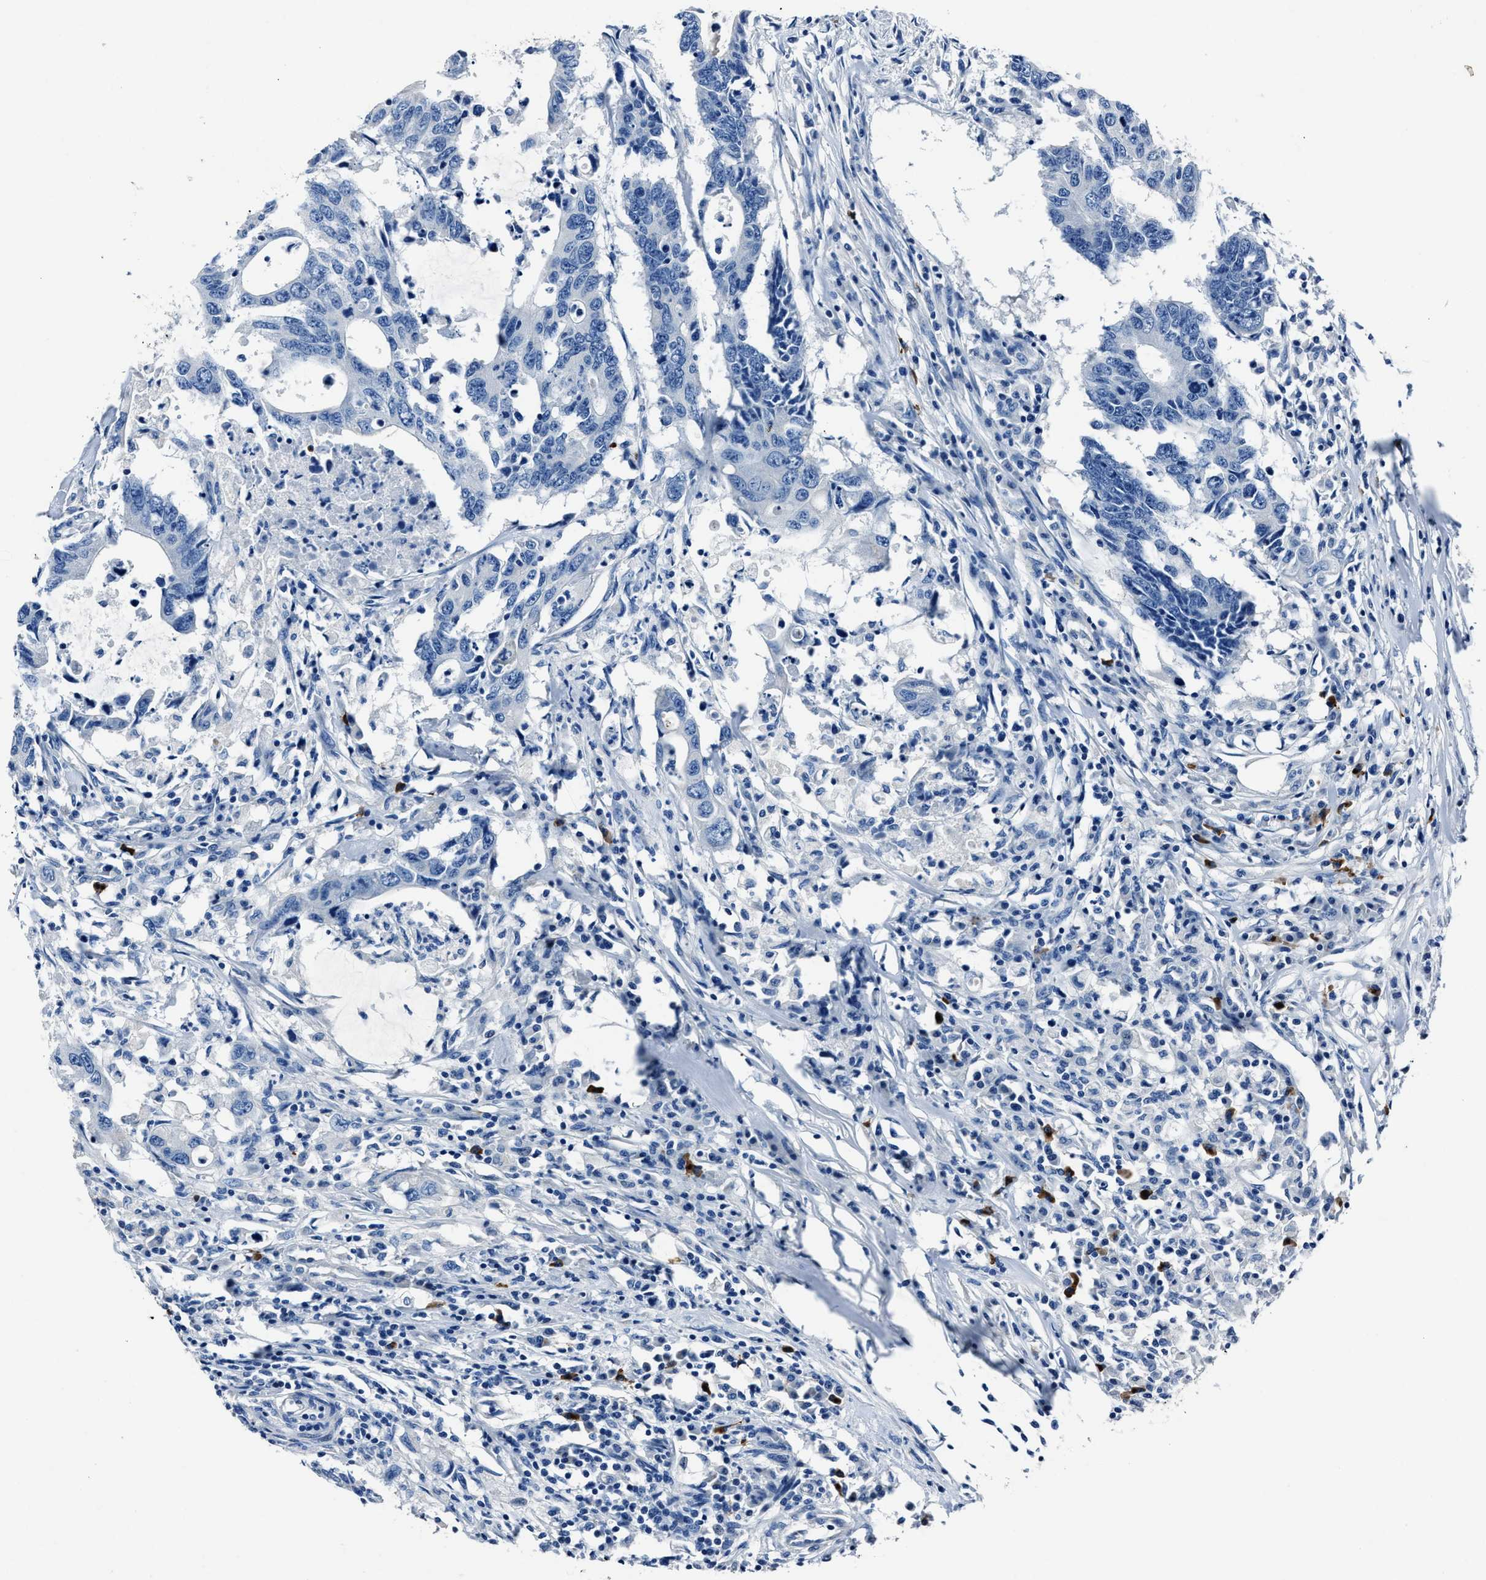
{"staining": {"intensity": "negative", "quantity": "none", "location": "none"}, "tissue": "colorectal cancer", "cell_type": "Tumor cells", "image_type": "cancer", "snomed": [{"axis": "morphology", "description": "Adenocarcinoma, NOS"}, {"axis": "topography", "description": "Colon"}], "caption": "Immunohistochemistry (IHC) micrograph of neoplastic tissue: human colorectal cancer stained with DAB reveals no significant protein staining in tumor cells.", "gene": "NACAD", "patient": {"sex": "male", "age": 71}}